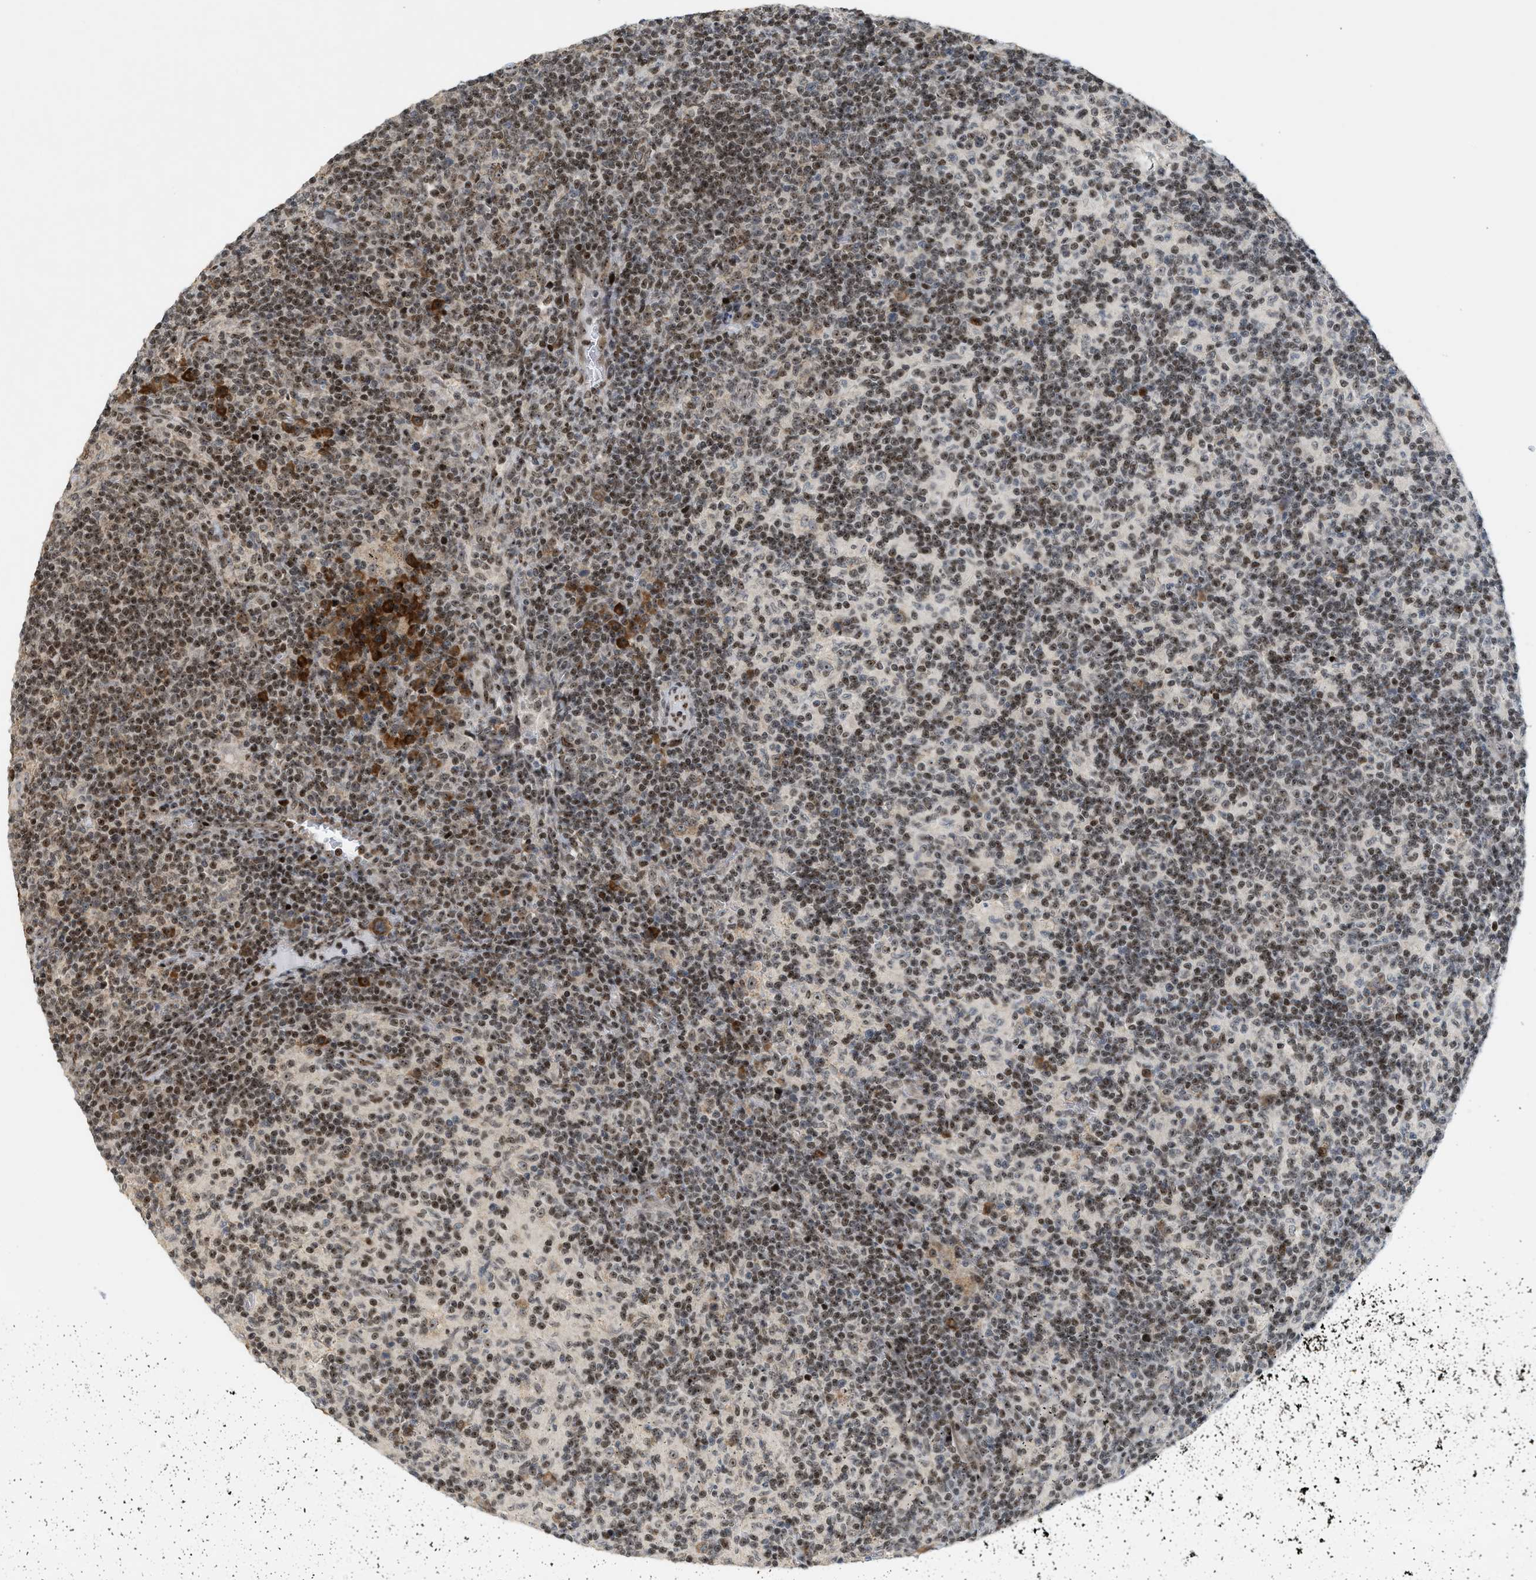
{"staining": {"intensity": "moderate", "quantity": ">75%", "location": "nuclear"}, "tissue": "lymph node", "cell_type": "Non-germinal center cells", "image_type": "normal", "snomed": [{"axis": "morphology", "description": "Normal tissue, NOS"}, {"axis": "morphology", "description": "Inflammation, NOS"}, {"axis": "topography", "description": "Lymph node"}], "caption": "Brown immunohistochemical staining in normal lymph node demonstrates moderate nuclear expression in about >75% of non-germinal center cells. (DAB (3,3'-diaminobenzidine) = brown stain, brightfield microscopy at high magnification).", "gene": "ZNF22", "patient": {"sex": "male", "age": 55}}